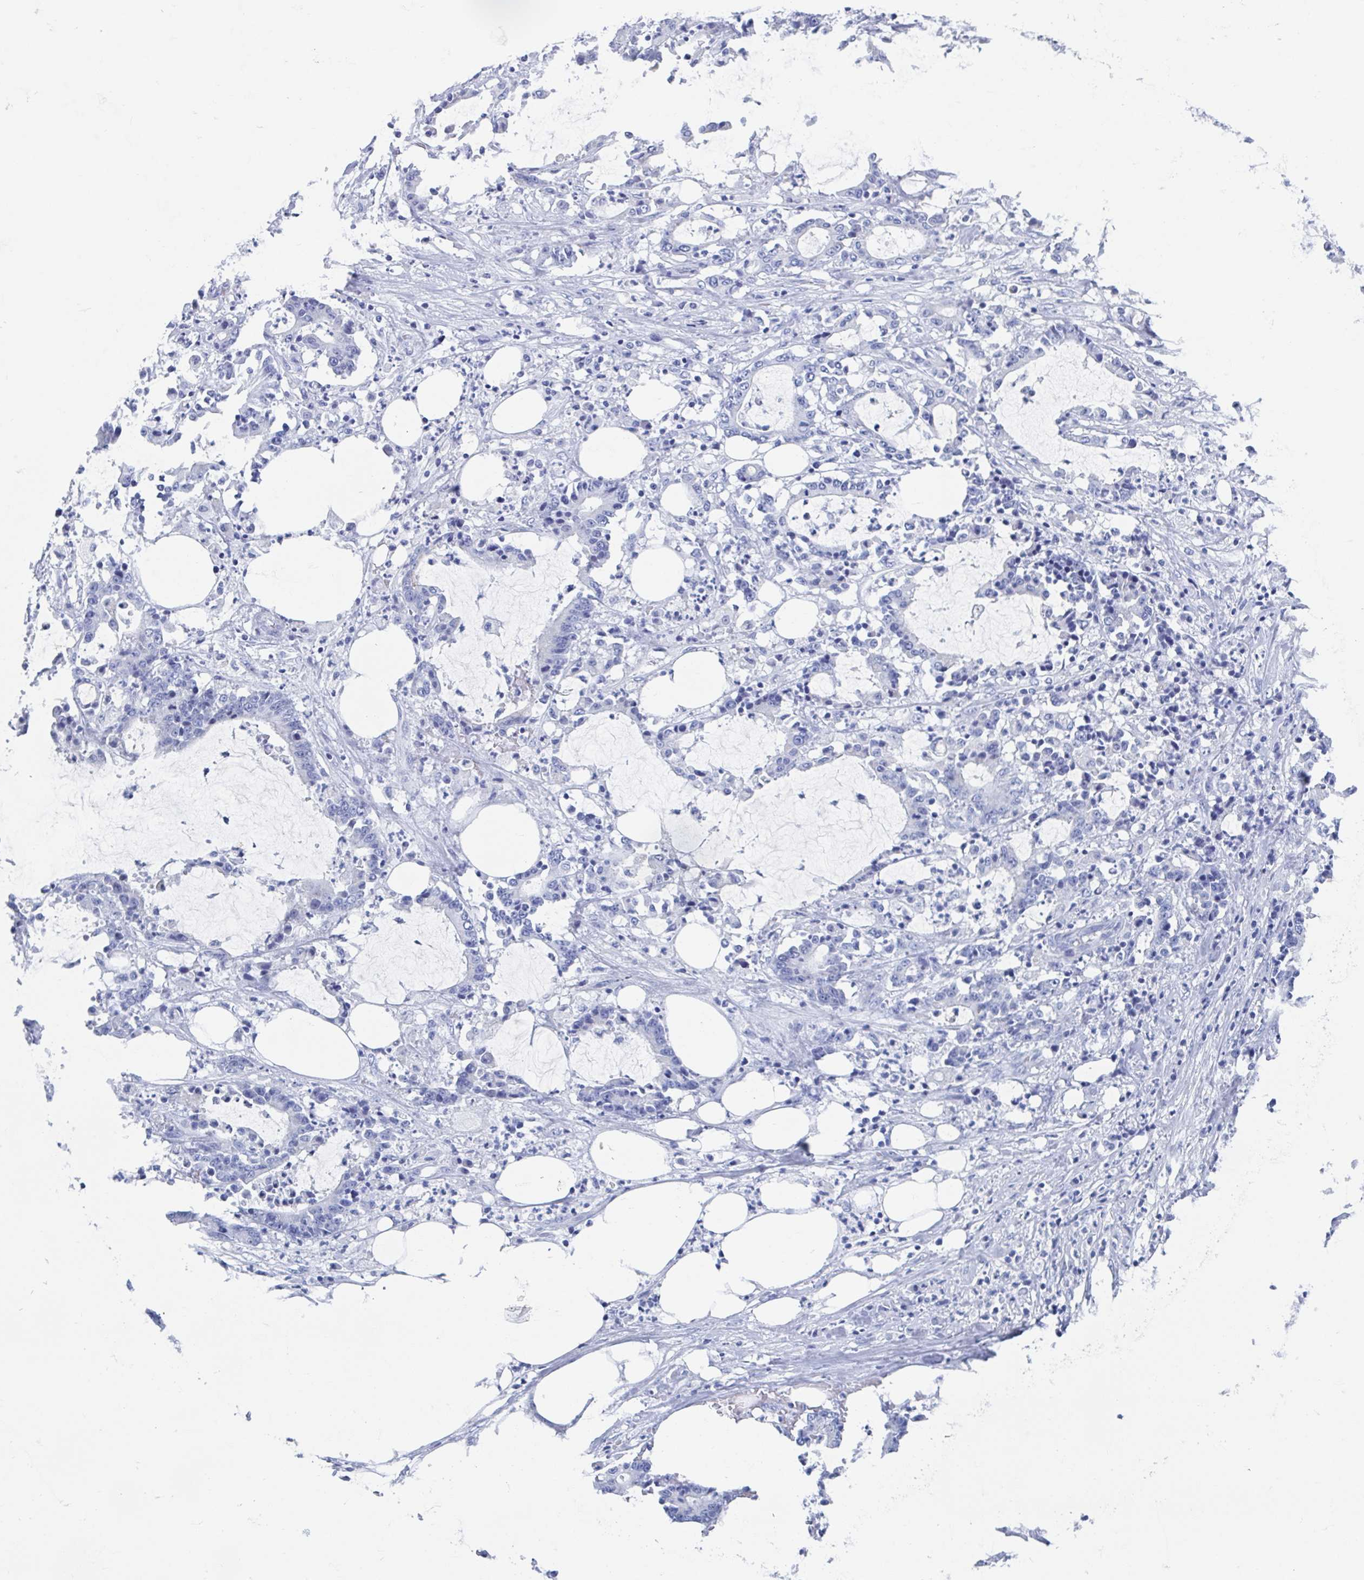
{"staining": {"intensity": "negative", "quantity": "none", "location": "none"}, "tissue": "stomach cancer", "cell_type": "Tumor cells", "image_type": "cancer", "snomed": [{"axis": "morphology", "description": "Adenocarcinoma, NOS"}, {"axis": "topography", "description": "Stomach, upper"}], "caption": "IHC image of stomach cancer (adenocarcinoma) stained for a protein (brown), which reveals no positivity in tumor cells. (Stains: DAB IHC with hematoxylin counter stain, Microscopy: brightfield microscopy at high magnification).", "gene": "C10orf53", "patient": {"sex": "male", "age": 68}}